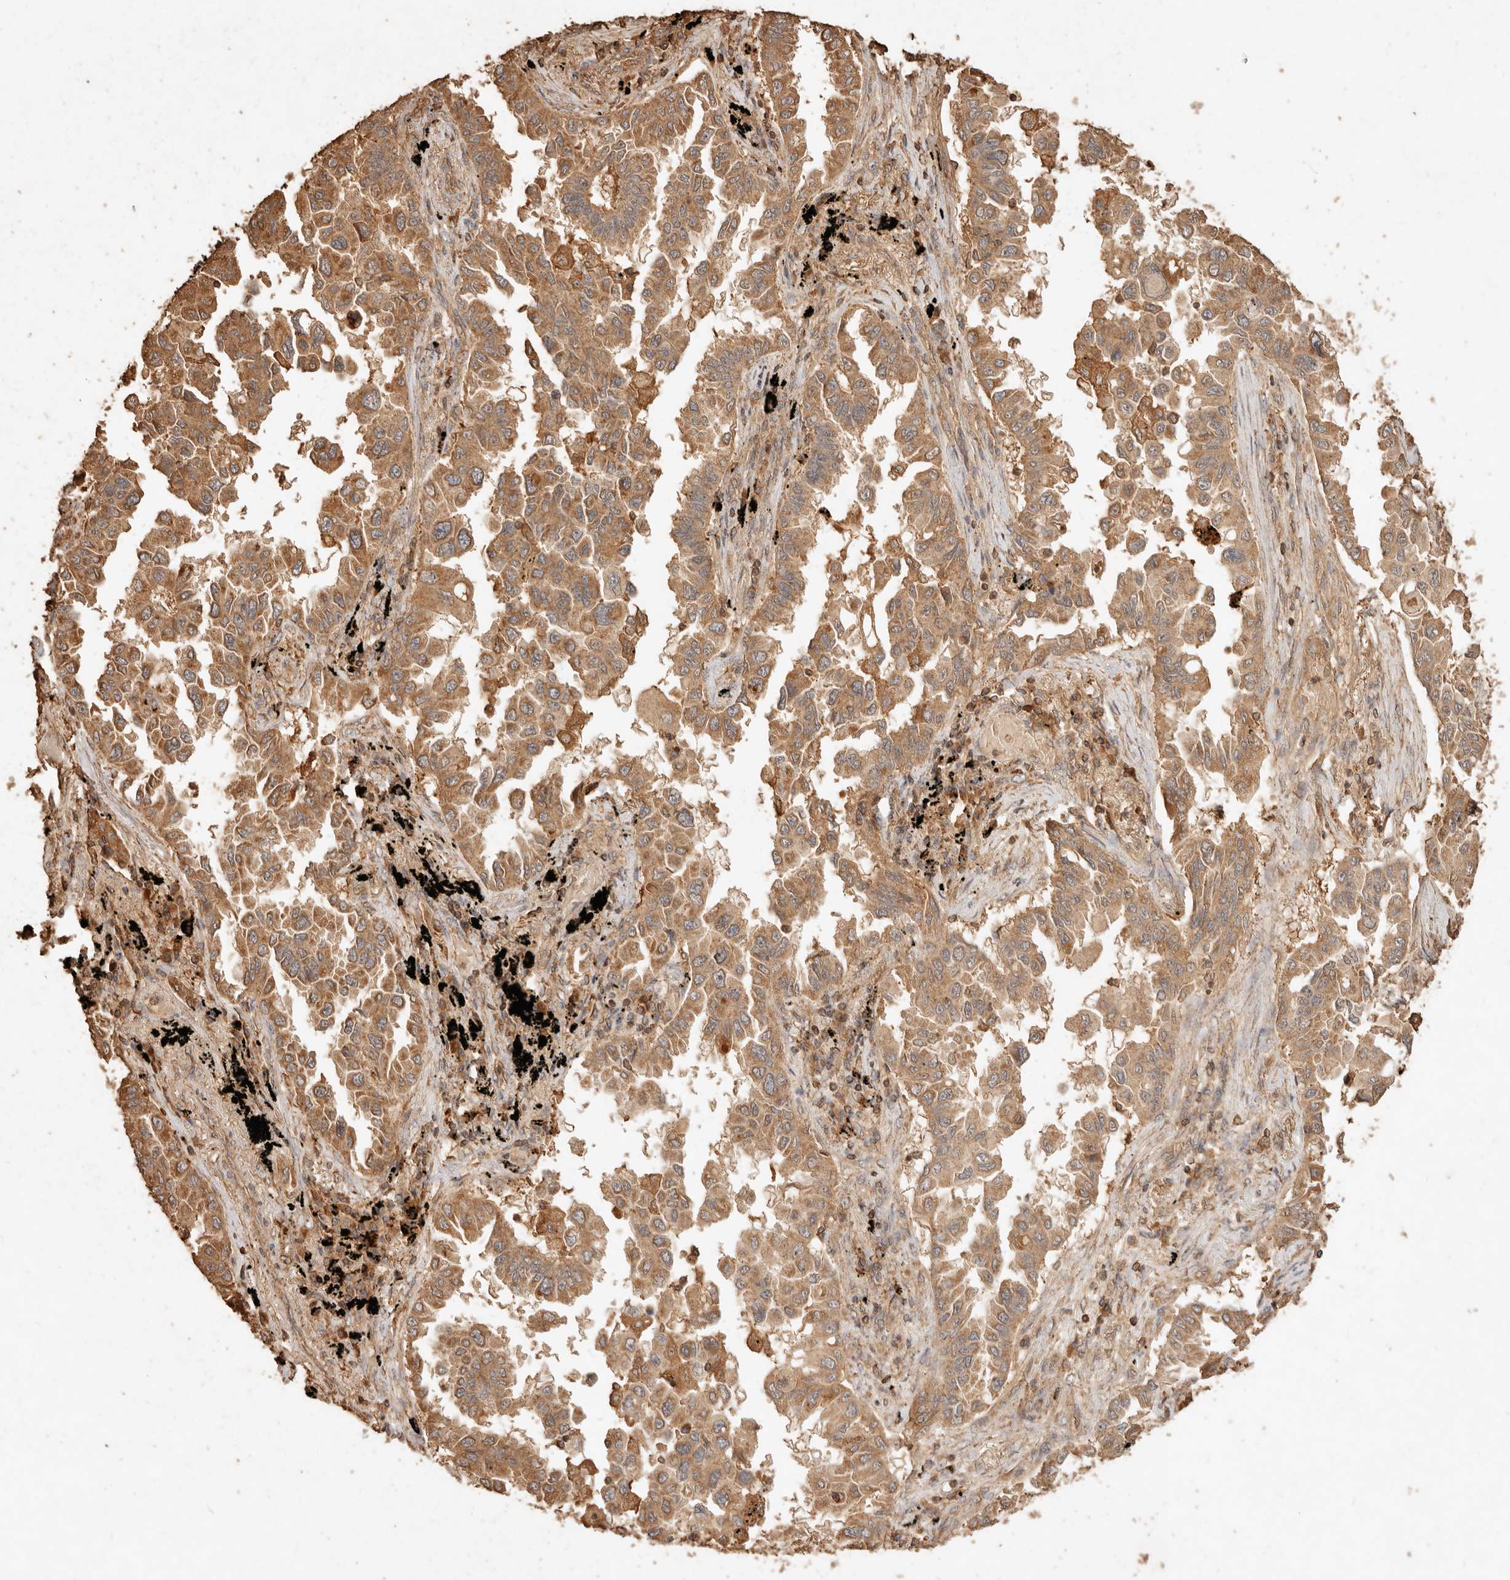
{"staining": {"intensity": "moderate", "quantity": ">75%", "location": "cytoplasmic/membranous"}, "tissue": "lung cancer", "cell_type": "Tumor cells", "image_type": "cancer", "snomed": [{"axis": "morphology", "description": "Adenocarcinoma, NOS"}, {"axis": "topography", "description": "Lung"}], "caption": "Brown immunohistochemical staining in human lung cancer (adenocarcinoma) exhibits moderate cytoplasmic/membranous expression in approximately >75% of tumor cells.", "gene": "FAM180B", "patient": {"sex": "female", "age": 67}}